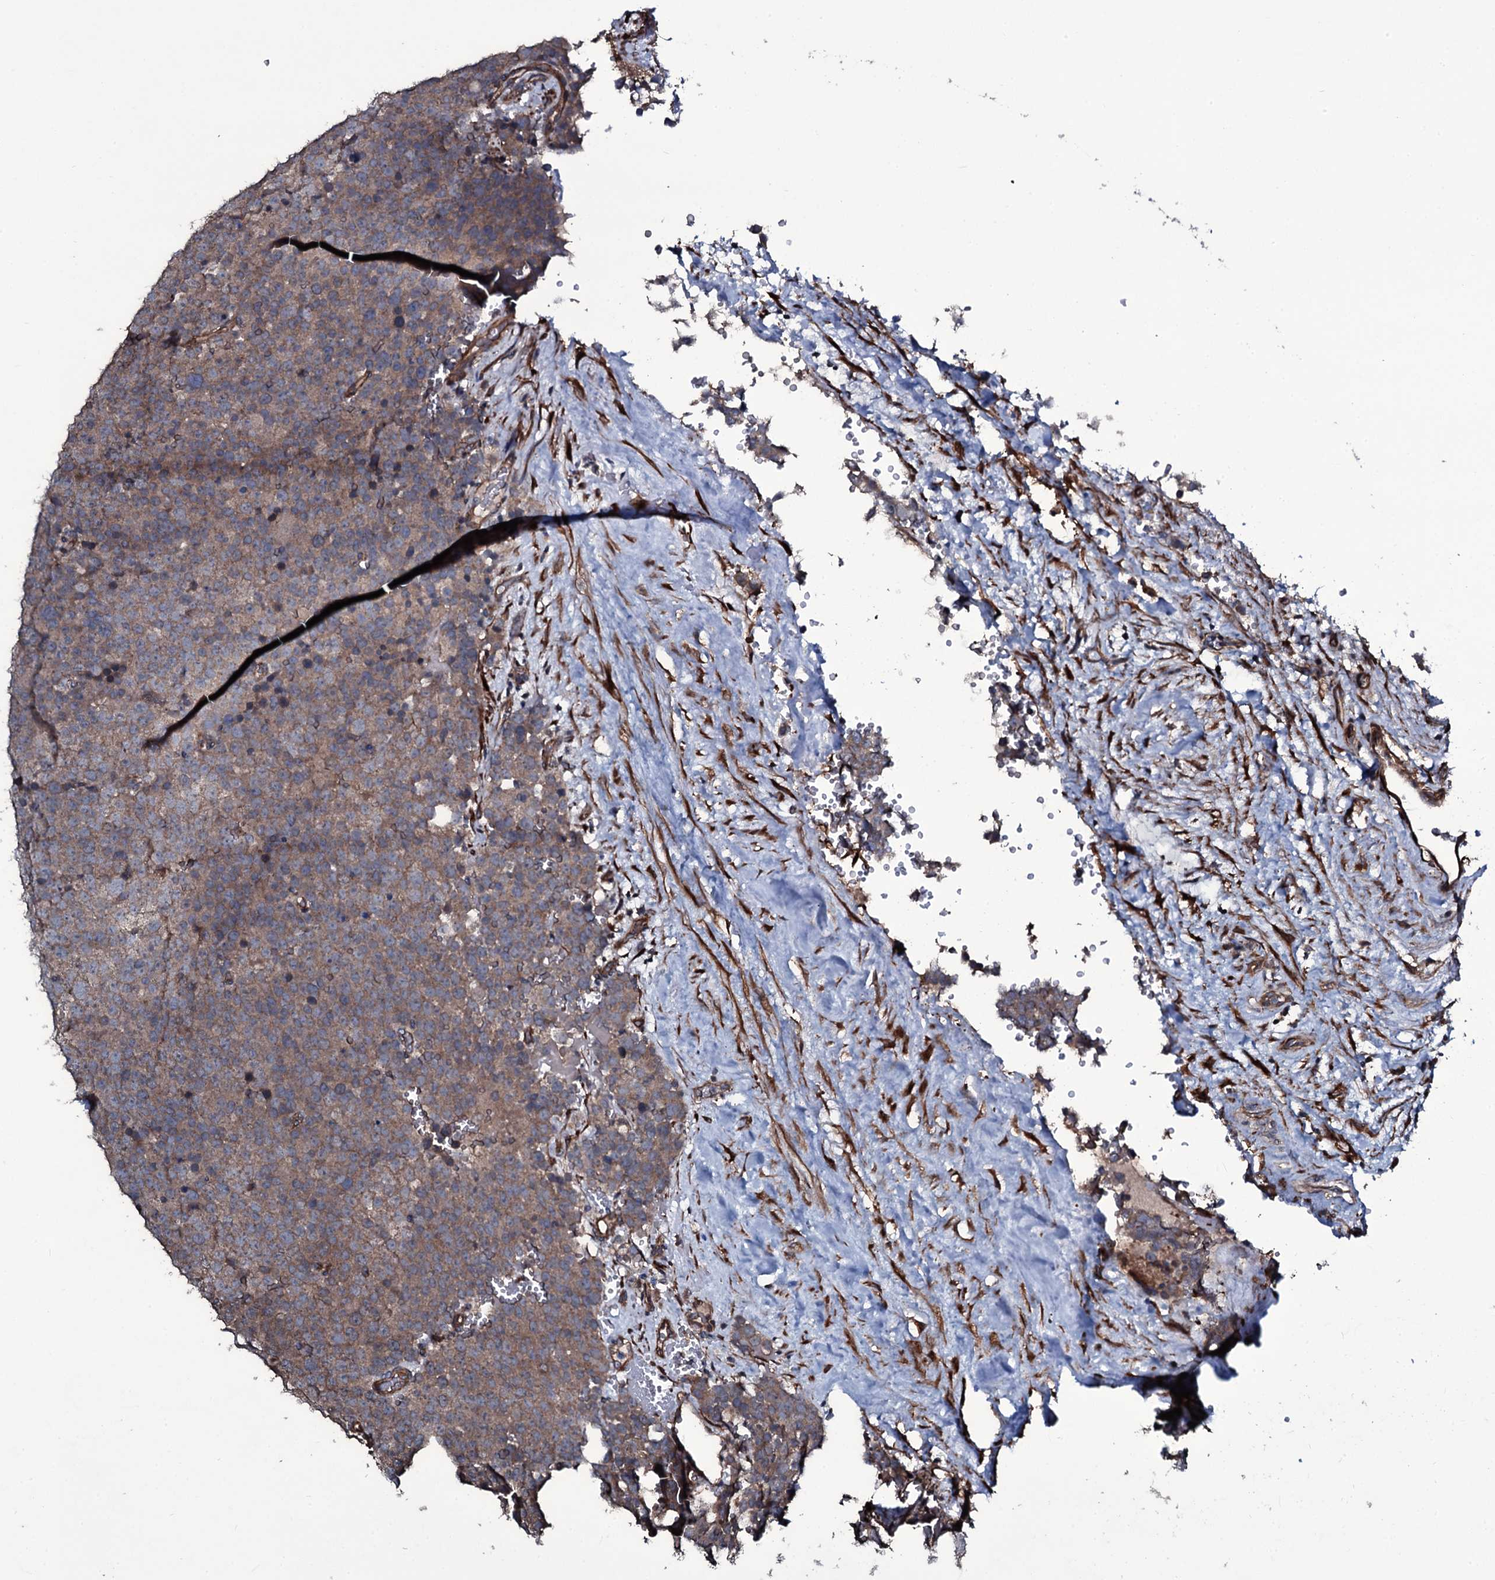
{"staining": {"intensity": "moderate", "quantity": ">75%", "location": "cytoplasmic/membranous"}, "tissue": "testis cancer", "cell_type": "Tumor cells", "image_type": "cancer", "snomed": [{"axis": "morphology", "description": "Seminoma, NOS"}, {"axis": "topography", "description": "Testis"}], "caption": "Protein staining of testis cancer tissue exhibits moderate cytoplasmic/membranous expression in about >75% of tumor cells. (DAB = brown stain, brightfield microscopy at high magnification).", "gene": "WIPF3", "patient": {"sex": "male", "age": 71}}